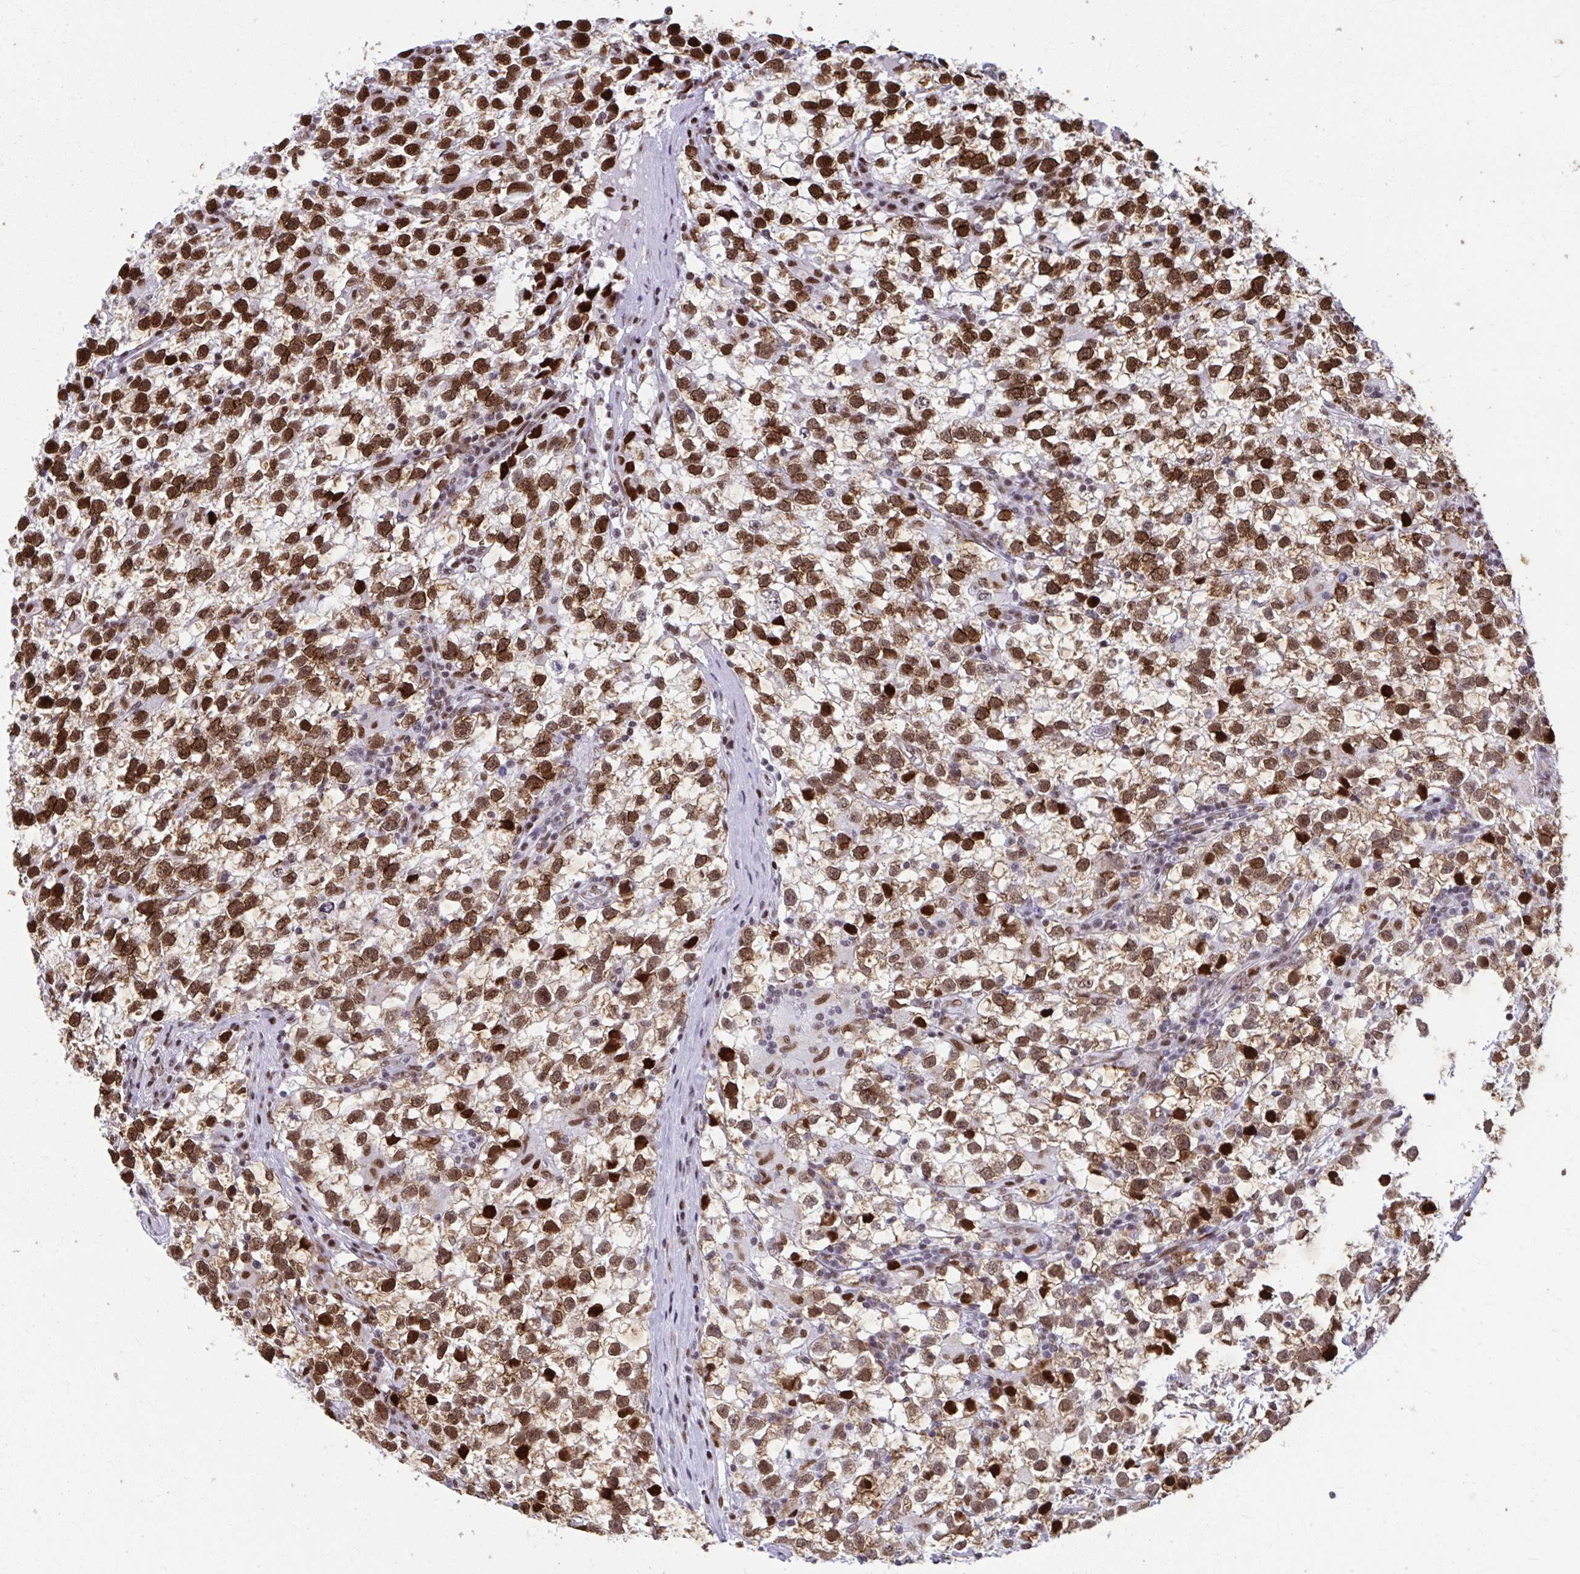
{"staining": {"intensity": "strong", "quantity": ">75%", "location": "nuclear"}, "tissue": "testis cancer", "cell_type": "Tumor cells", "image_type": "cancer", "snomed": [{"axis": "morphology", "description": "Seminoma, NOS"}, {"axis": "topography", "description": "Testis"}], "caption": "Approximately >75% of tumor cells in human testis cancer reveal strong nuclear protein positivity as visualized by brown immunohistochemical staining.", "gene": "SLC35C2", "patient": {"sex": "male", "age": 31}}